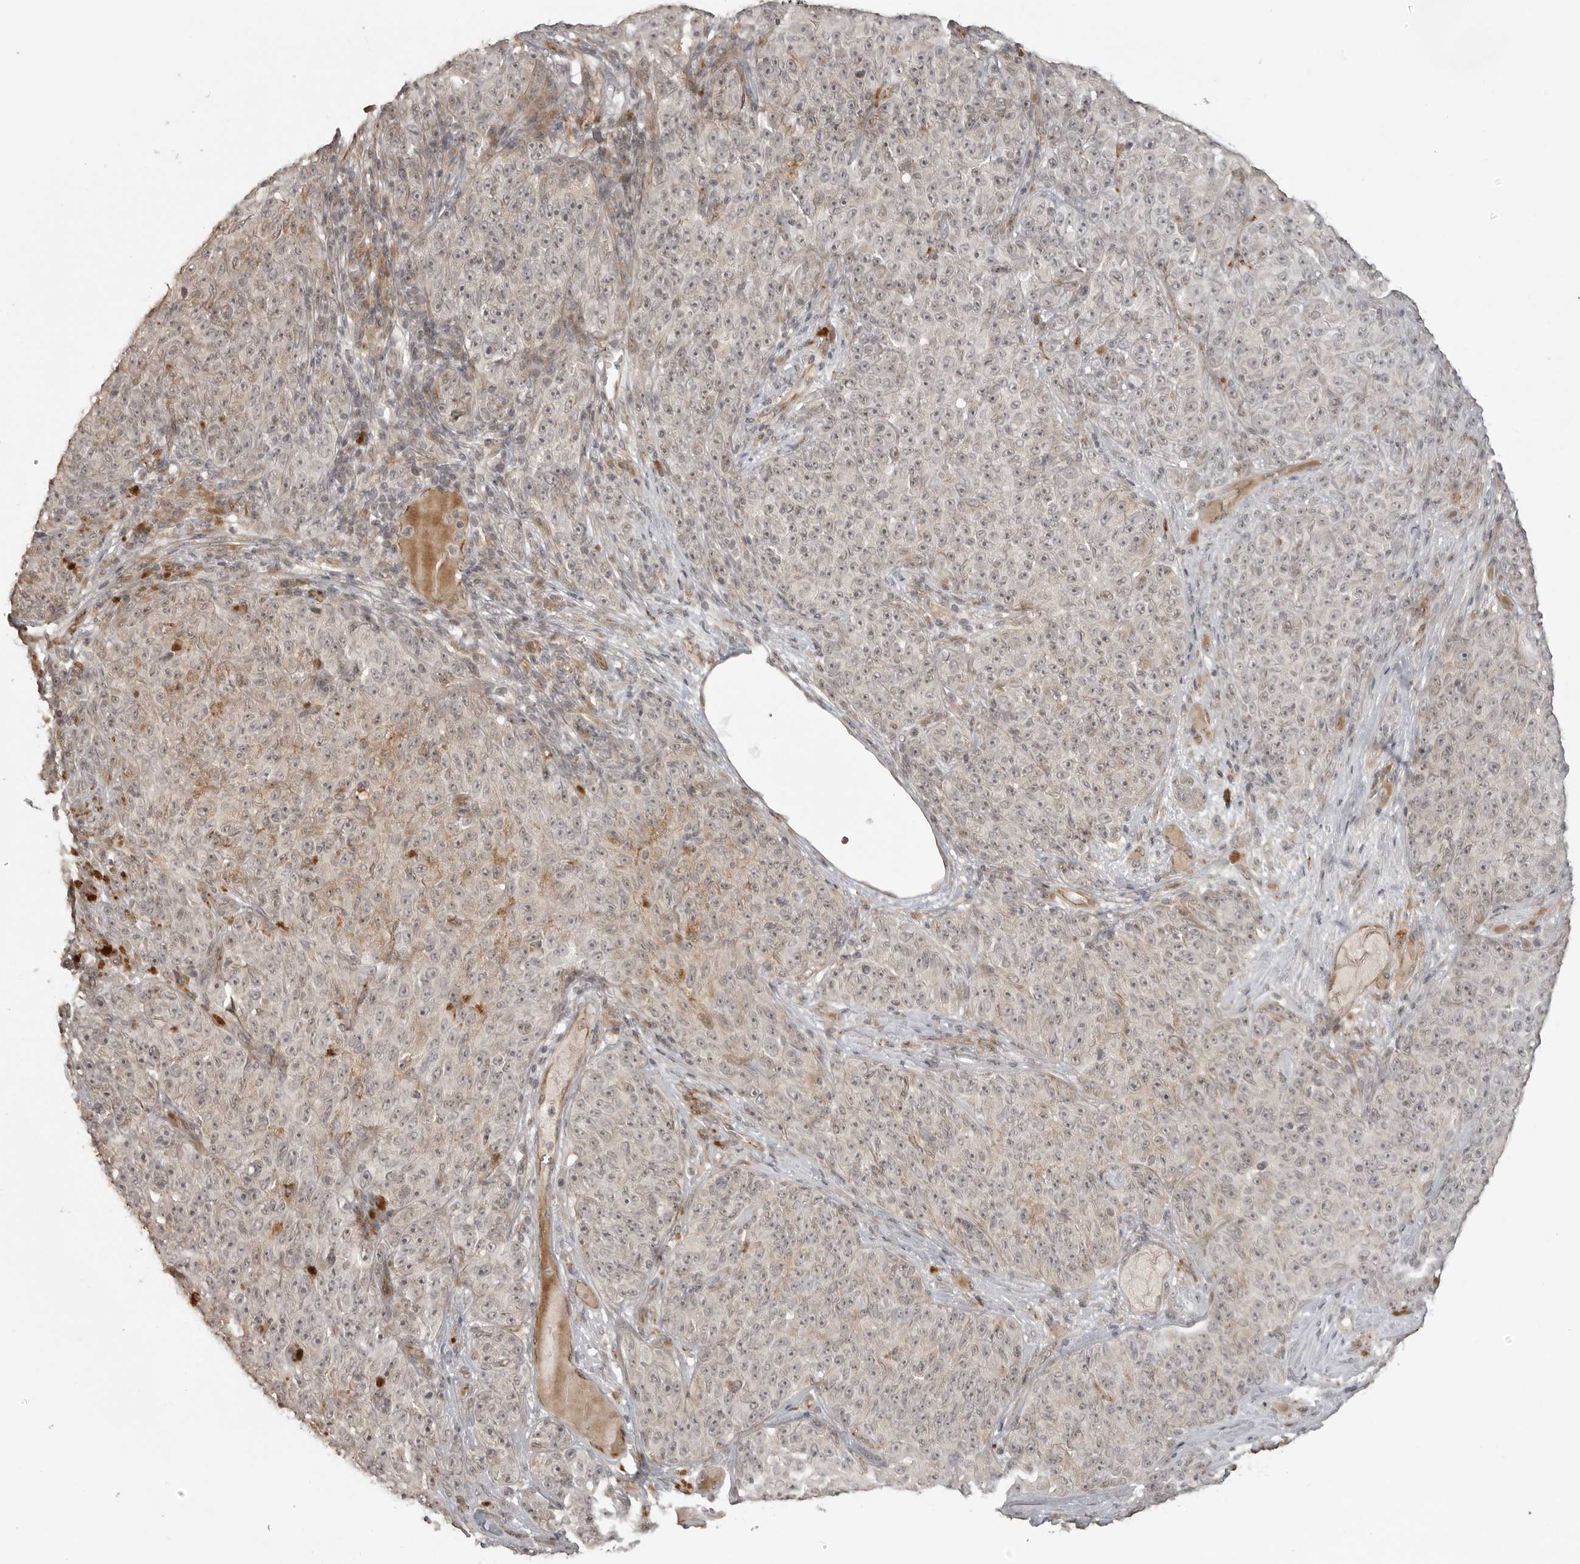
{"staining": {"intensity": "negative", "quantity": "none", "location": "none"}, "tissue": "melanoma", "cell_type": "Tumor cells", "image_type": "cancer", "snomed": [{"axis": "morphology", "description": "Malignant melanoma, NOS"}, {"axis": "topography", "description": "Skin"}], "caption": "An image of malignant melanoma stained for a protein displays no brown staining in tumor cells. (Immunohistochemistry, brightfield microscopy, high magnification).", "gene": "SMG8", "patient": {"sex": "female", "age": 82}}